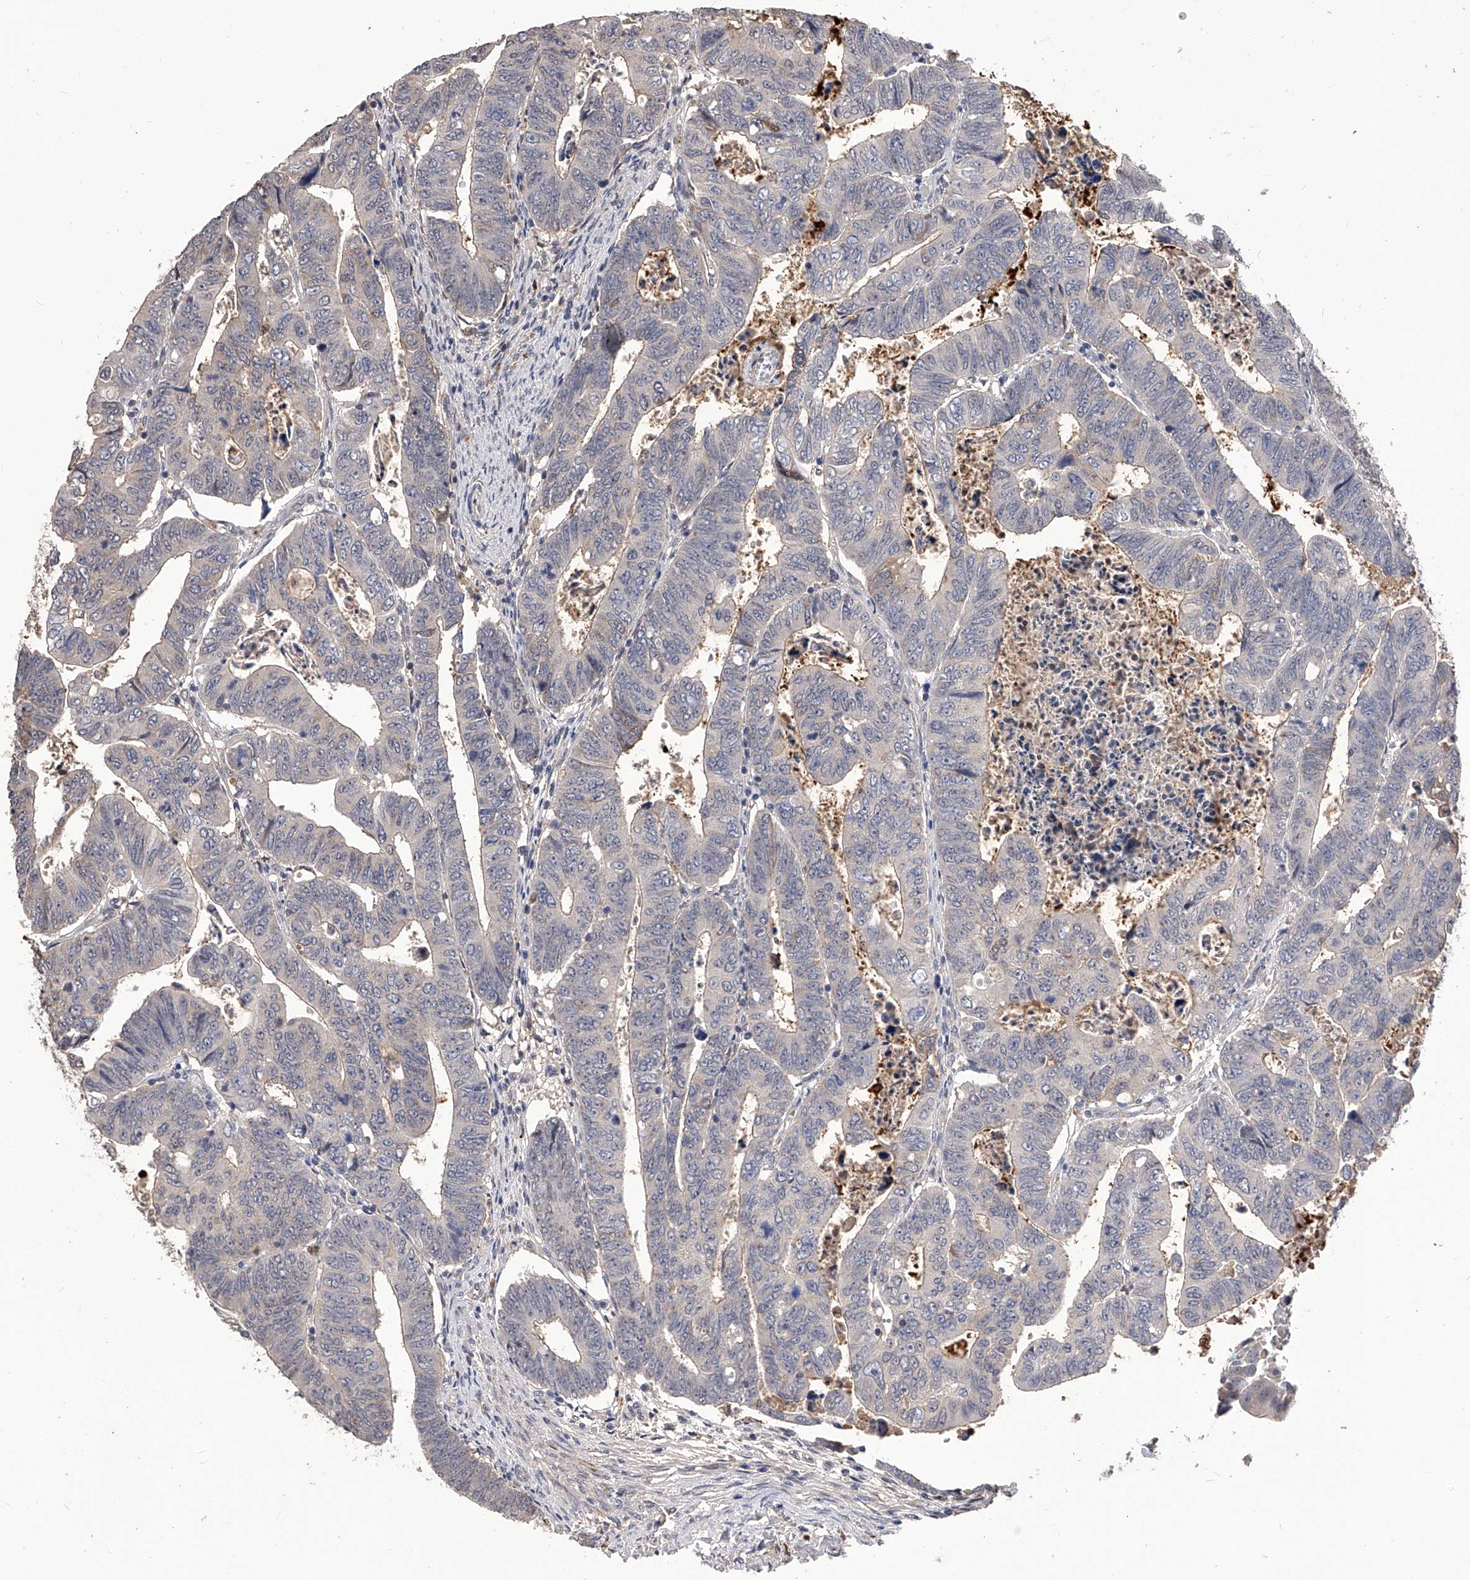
{"staining": {"intensity": "negative", "quantity": "none", "location": "none"}, "tissue": "colorectal cancer", "cell_type": "Tumor cells", "image_type": "cancer", "snomed": [{"axis": "morphology", "description": "Normal tissue, NOS"}, {"axis": "morphology", "description": "Adenocarcinoma, NOS"}, {"axis": "topography", "description": "Rectum"}], "caption": "This is an immunohistochemistry photomicrograph of colorectal adenocarcinoma. There is no positivity in tumor cells.", "gene": "CFAP410", "patient": {"sex": "female", "age": 65}}